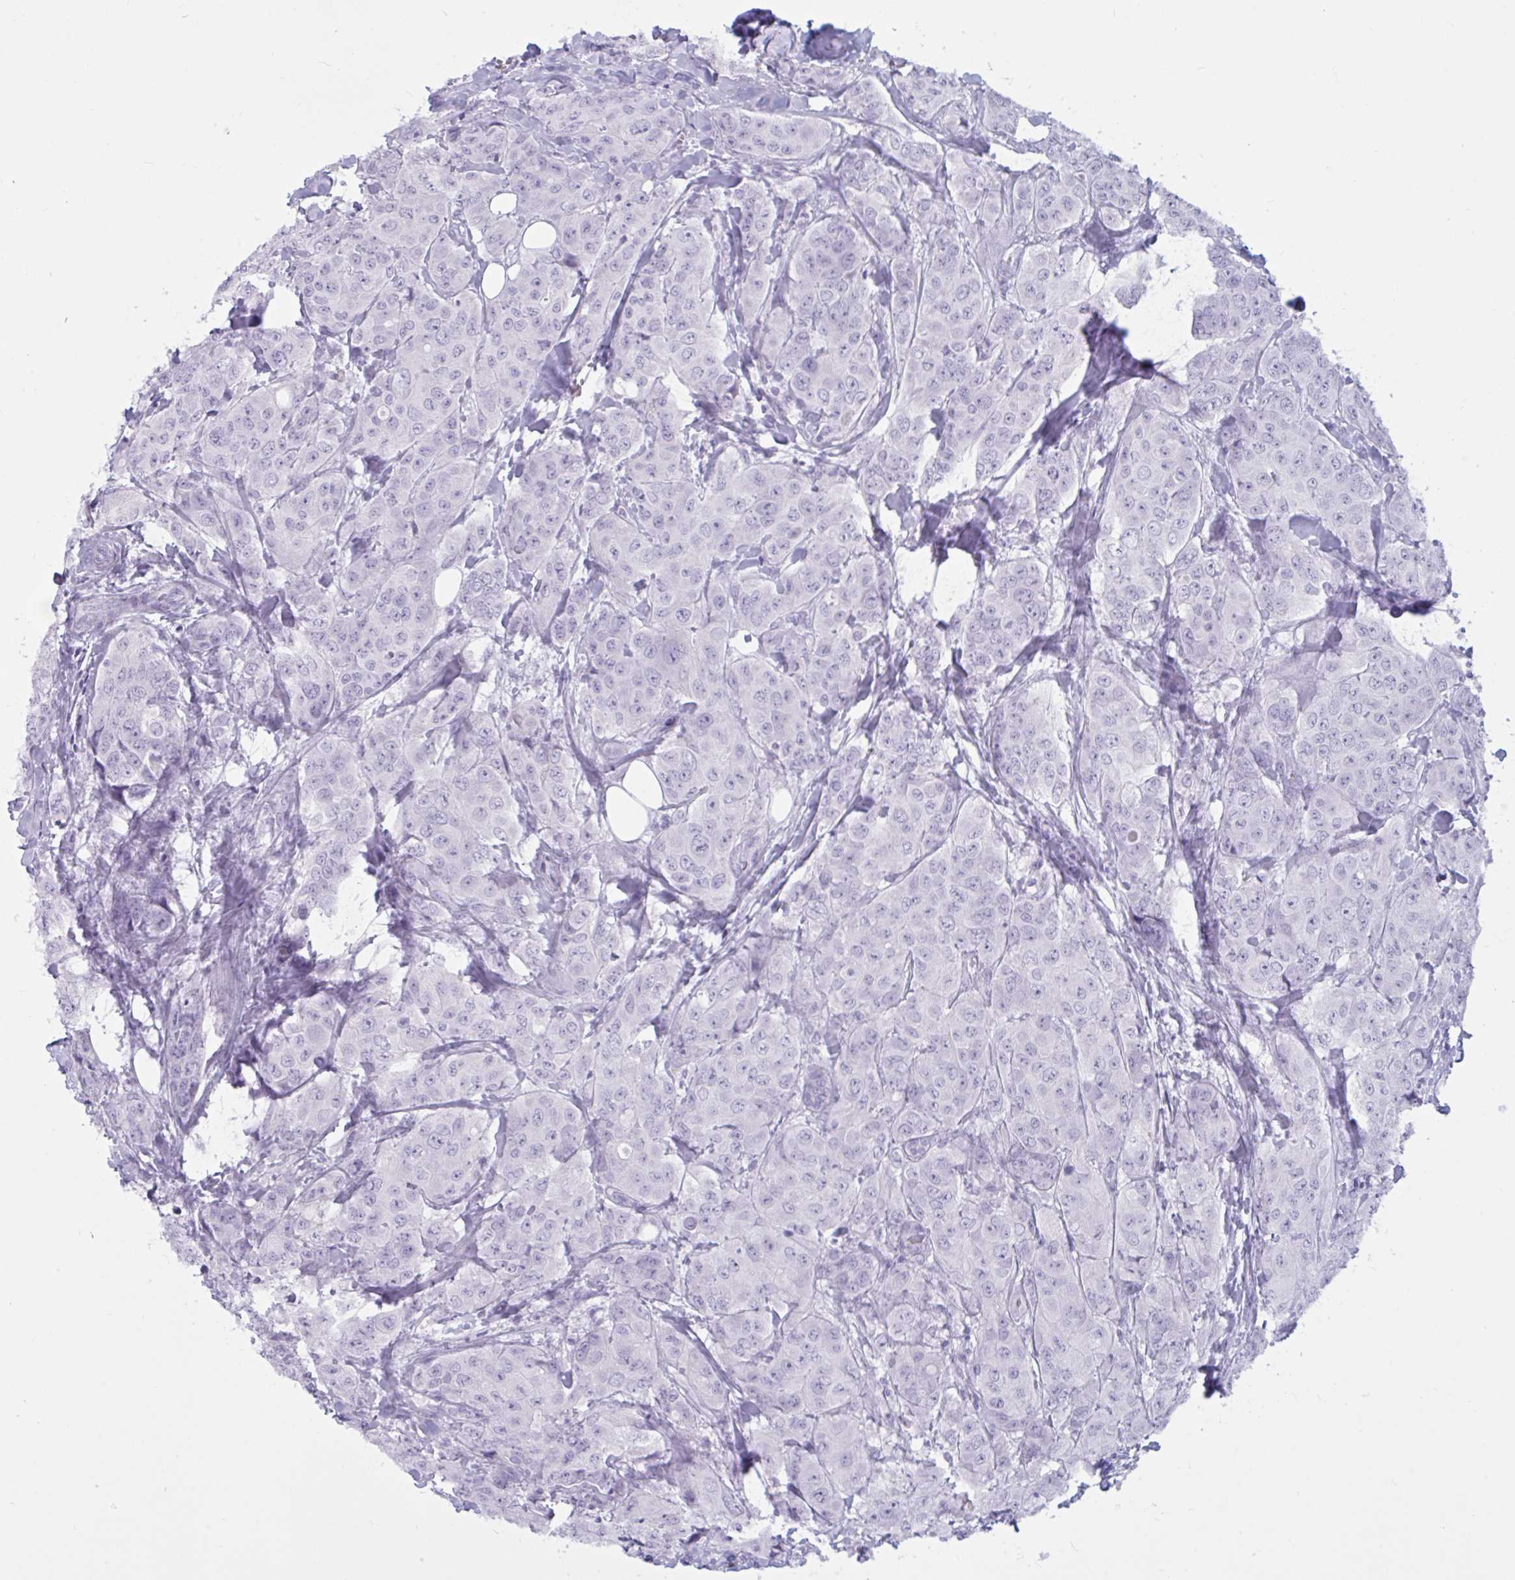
{"staining": {"intensity": "negative", "quantity": "none", "location": "none"}, "tissue": "breast cancer", "cell_type": "Tumor cells", "image_type": "cancer", "snomed": [{"axis": "morphology", "description": "Duct carcinoma"}, {"axis": "topography", "description": "Breast"}], "caption": "IHC micrograph of infiltrating ductal carcinoma (breast) stained for a protein (brown), which demonstrates no expression in tumor cells.", "gene": "BBS10", "patient": {"sex": "female", "age": 43}}